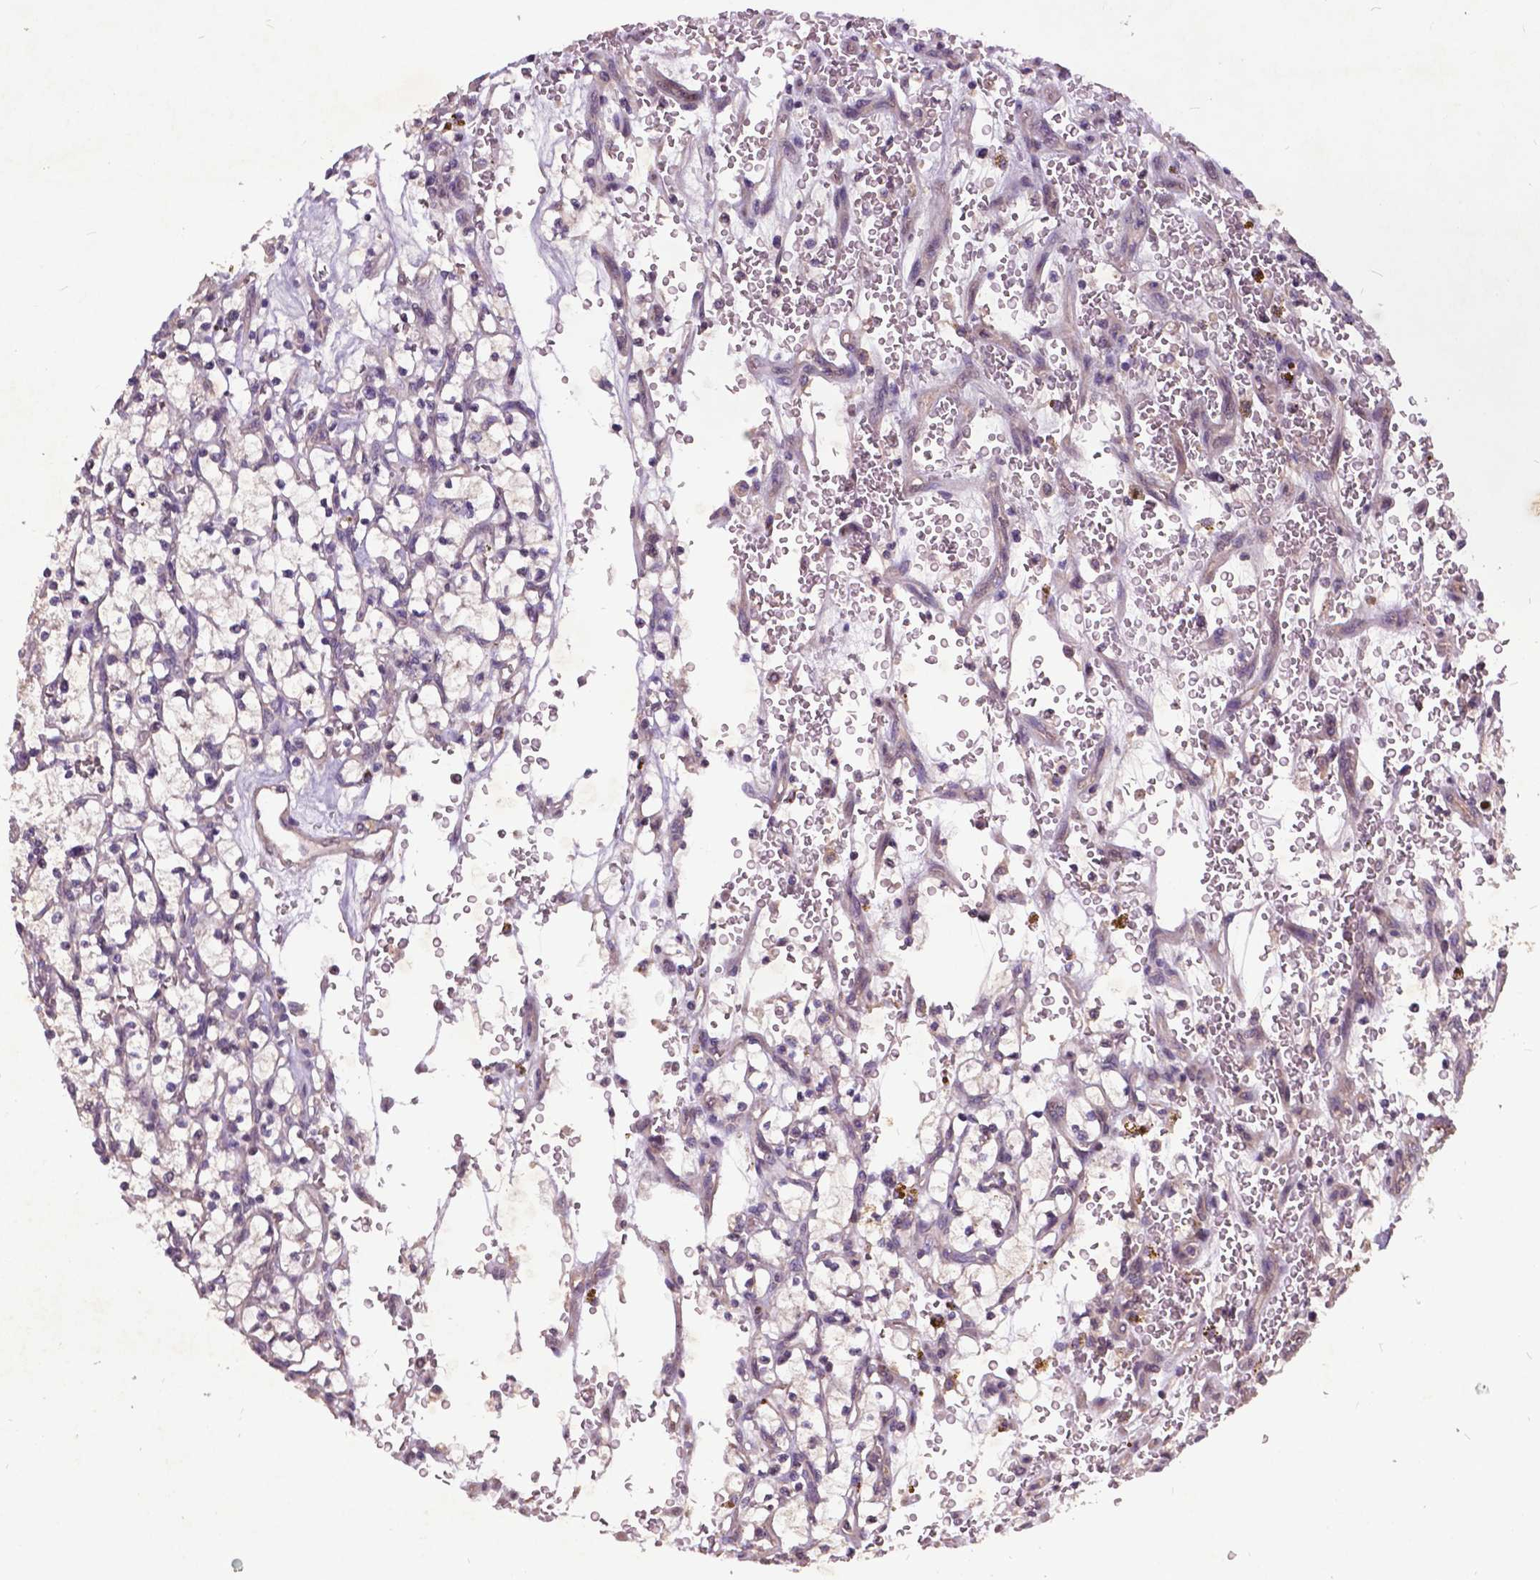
{"staining": {"intensity": "negative", "quantity": "none", "location": "none"}, "tissue": "renal cancer", "cell_type": "Tumor cells", "image_type": "cancer", "snomed": [{"axis": "morphology", "description": "Adenocarcinoma, NOS"}, {"axis": "topography", "description": "Kidney"}], "caption": "A high-resolution image shows immunohistochemistry staining of renal cancer (adenocarcinoma), which shows no significant staining in tumor cells.", "gene": "AP1S3", "patient": {"sex": "female", "age": 64}}